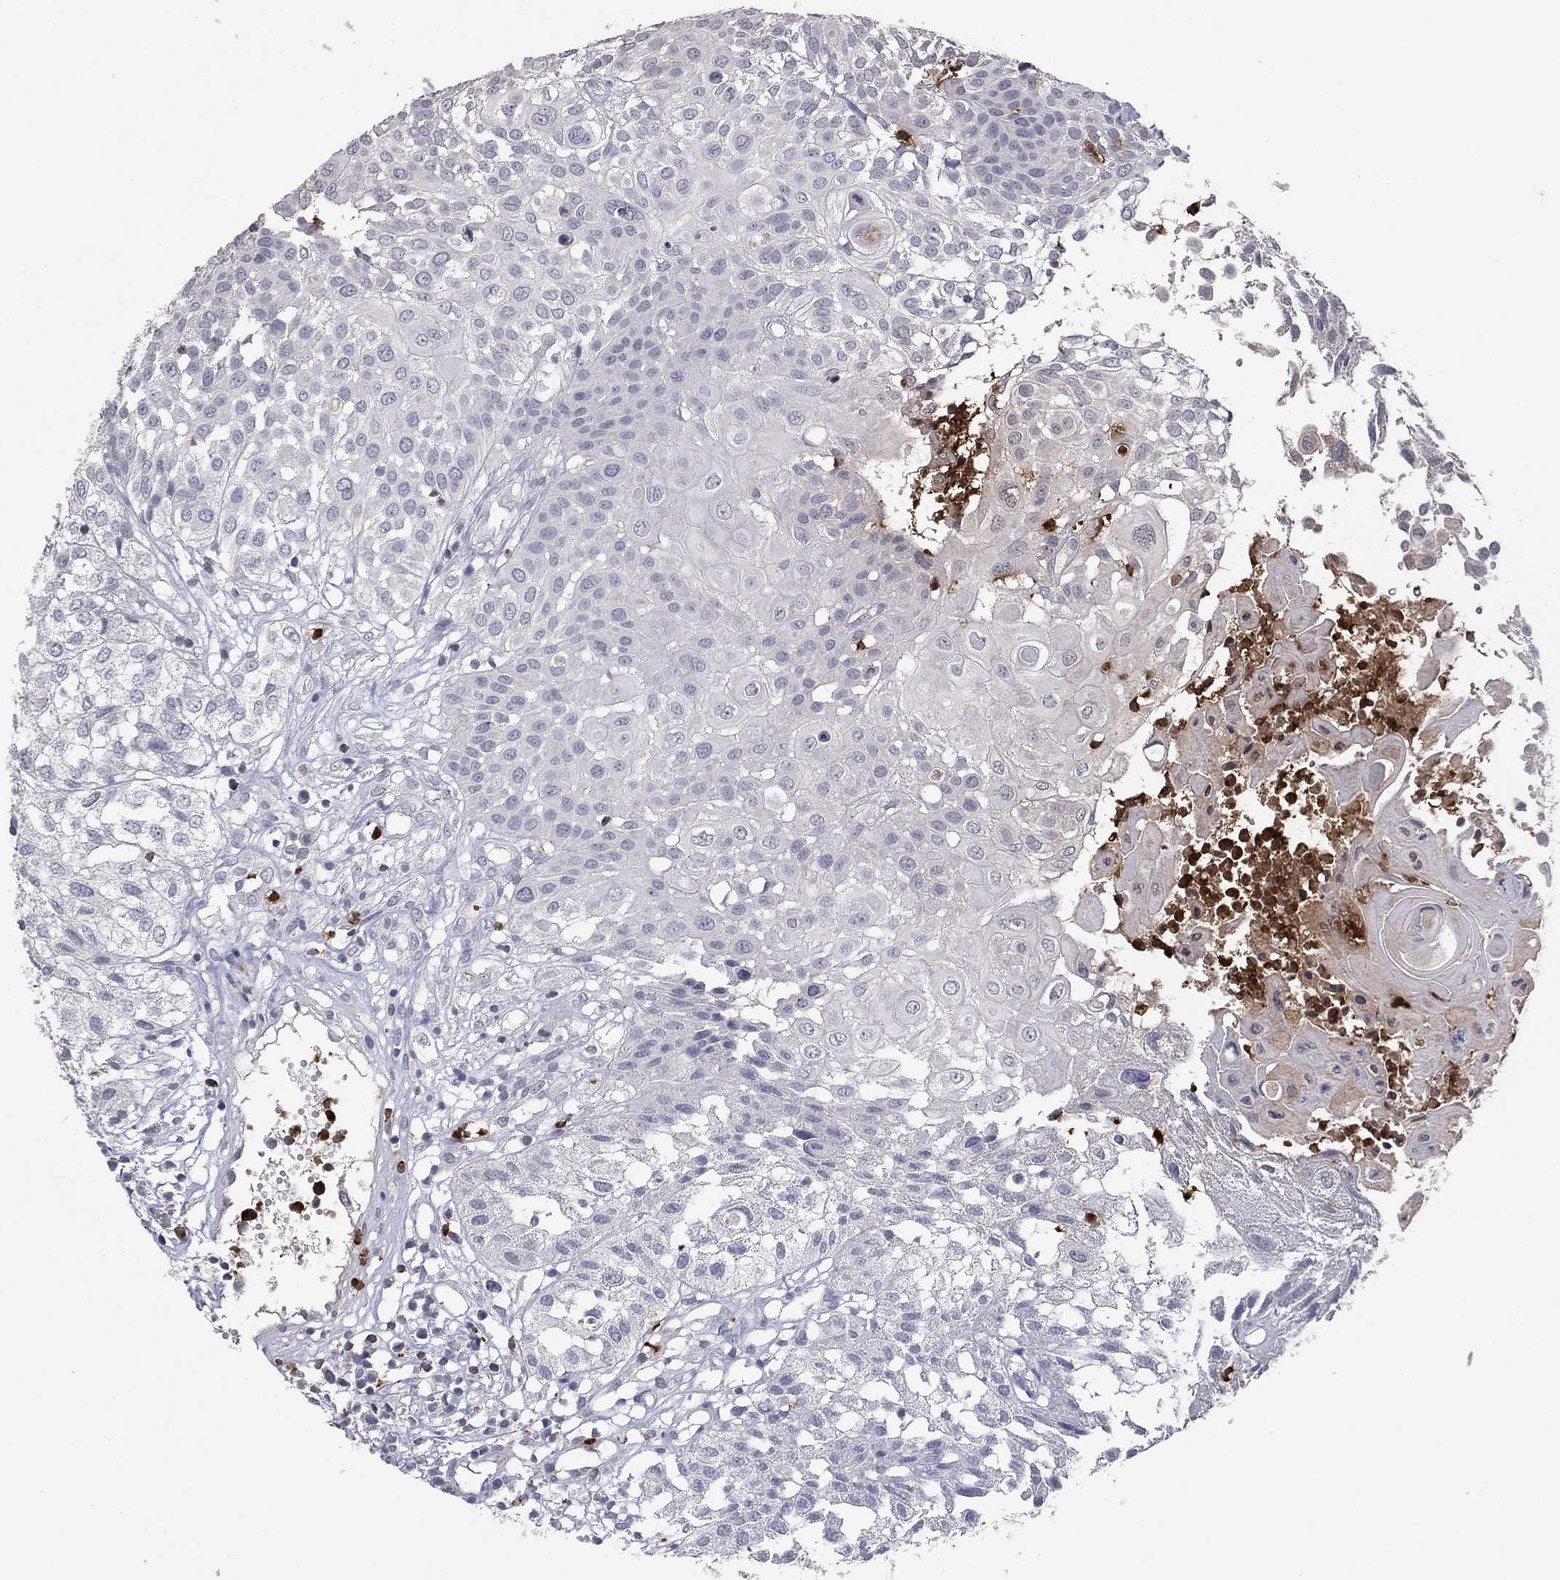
{"staining": {"intensity": "negative", "quantity": "none", "location": "none"}, "tissue": "urothelial cancer", "cell_type": "Tumor cells", "image_type": "cancer", "snomed": [{"axis": "morphology", "description": "Urothelial carcinoma, High grade"}, {"axis": "topography", "description": "Urinary bladder"}], "caption": "High power microscopy histopathology image of an immunohistochemistry photomicrograph of urothelial cancer, revealing no significant staining in tumor cells. Brightfield microscopy of immunohistochemistry (IHC) stained with DAB (3,3'-diaminobenzidine) (brown) and hematoxylin (blue), captured at high magnification.", "gene": "CCL5", "patient": {"sex": "female", "age": 79}}